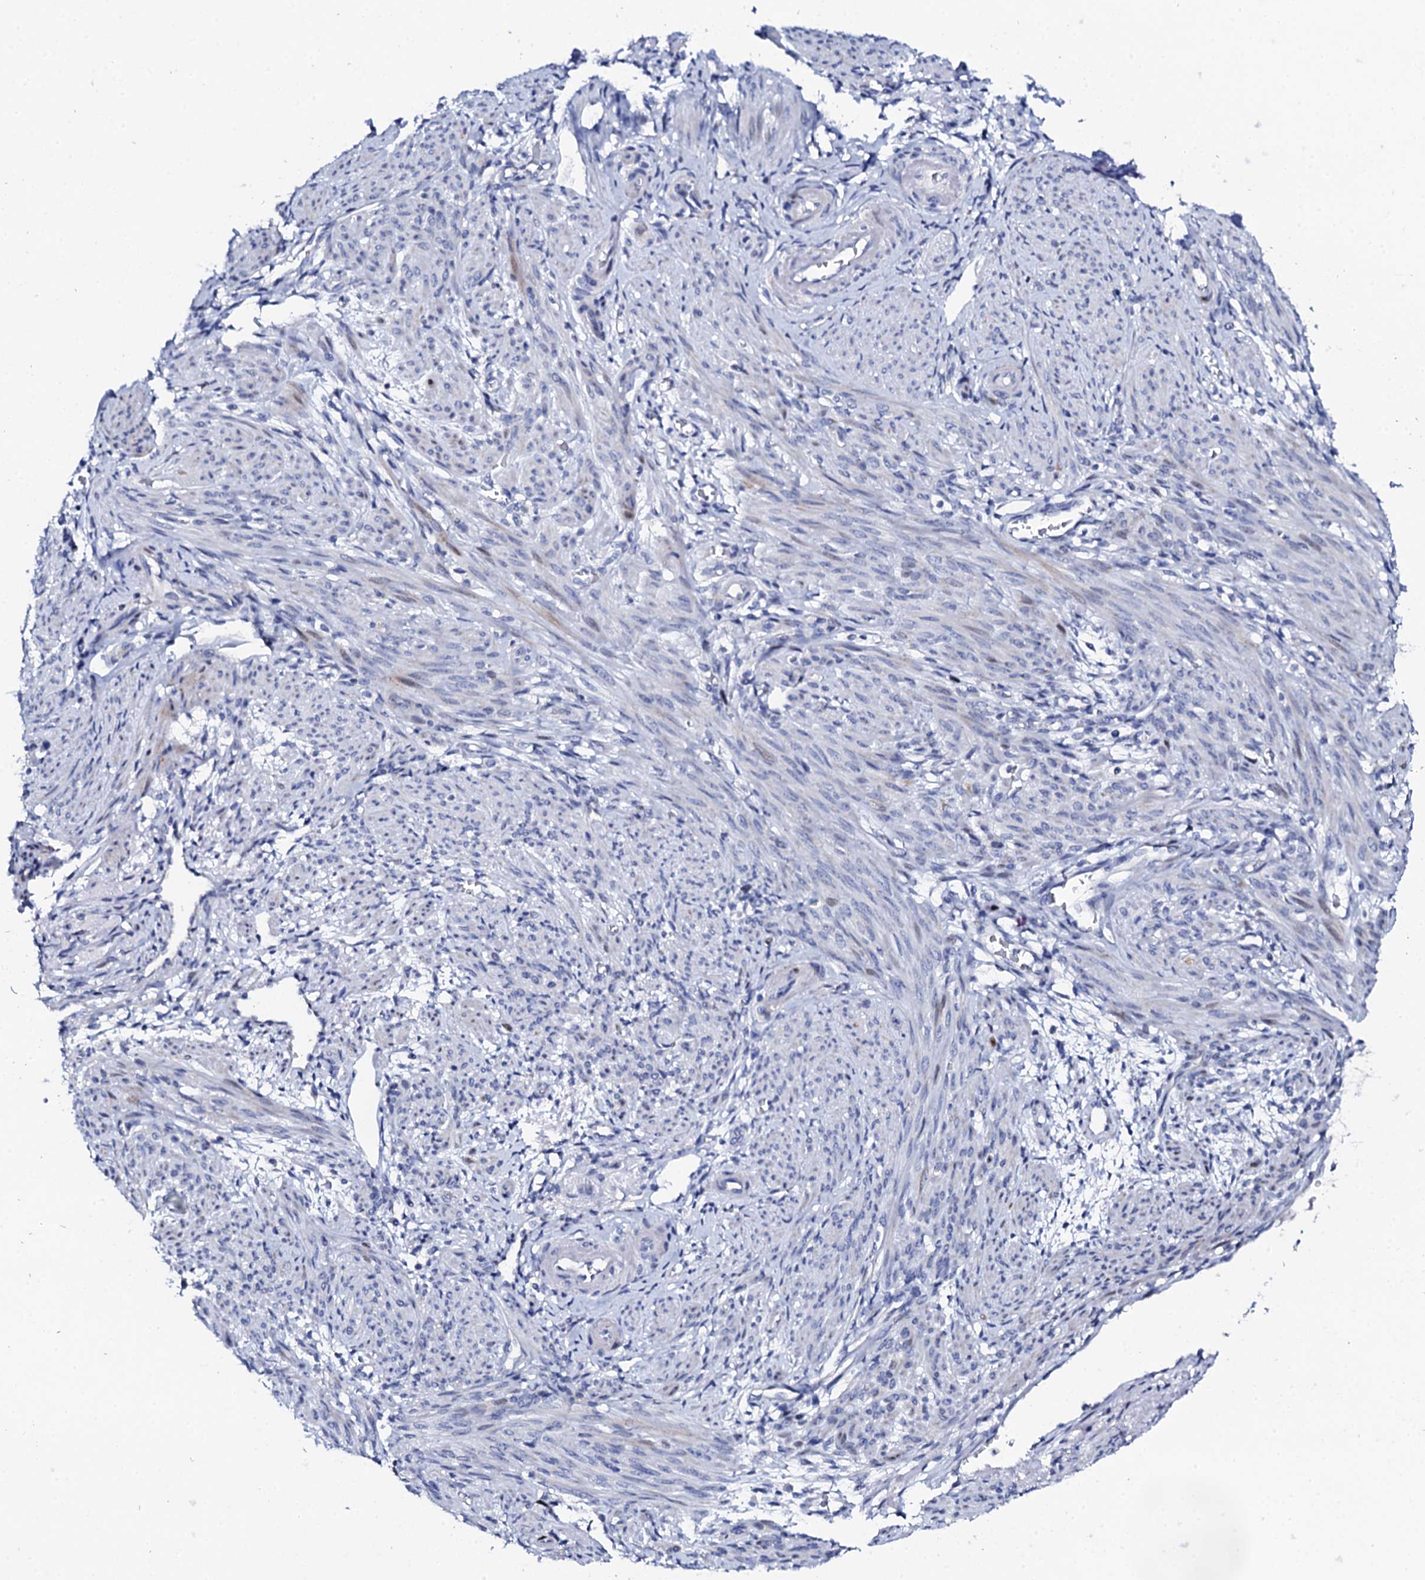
{"staining": {"intensity": "negative", "quantity": "none", "location": "none"}, "tissue": "smooth muscle", "cell_type": "Smooth muscle cells", "image_type": "normal", "snomed": [{"axis": "morphology", "description": "Normal tissue, NOS"}, {"axis": "topography", "description": "Smooth muscle"}], "caption": "This is an immunohistochemistry histopathology image of normal smooth muscle. There is no positivity in smooth muscle cells.", "gene": "NUDT13", "patient": {"sex": "female", "age": 39}}